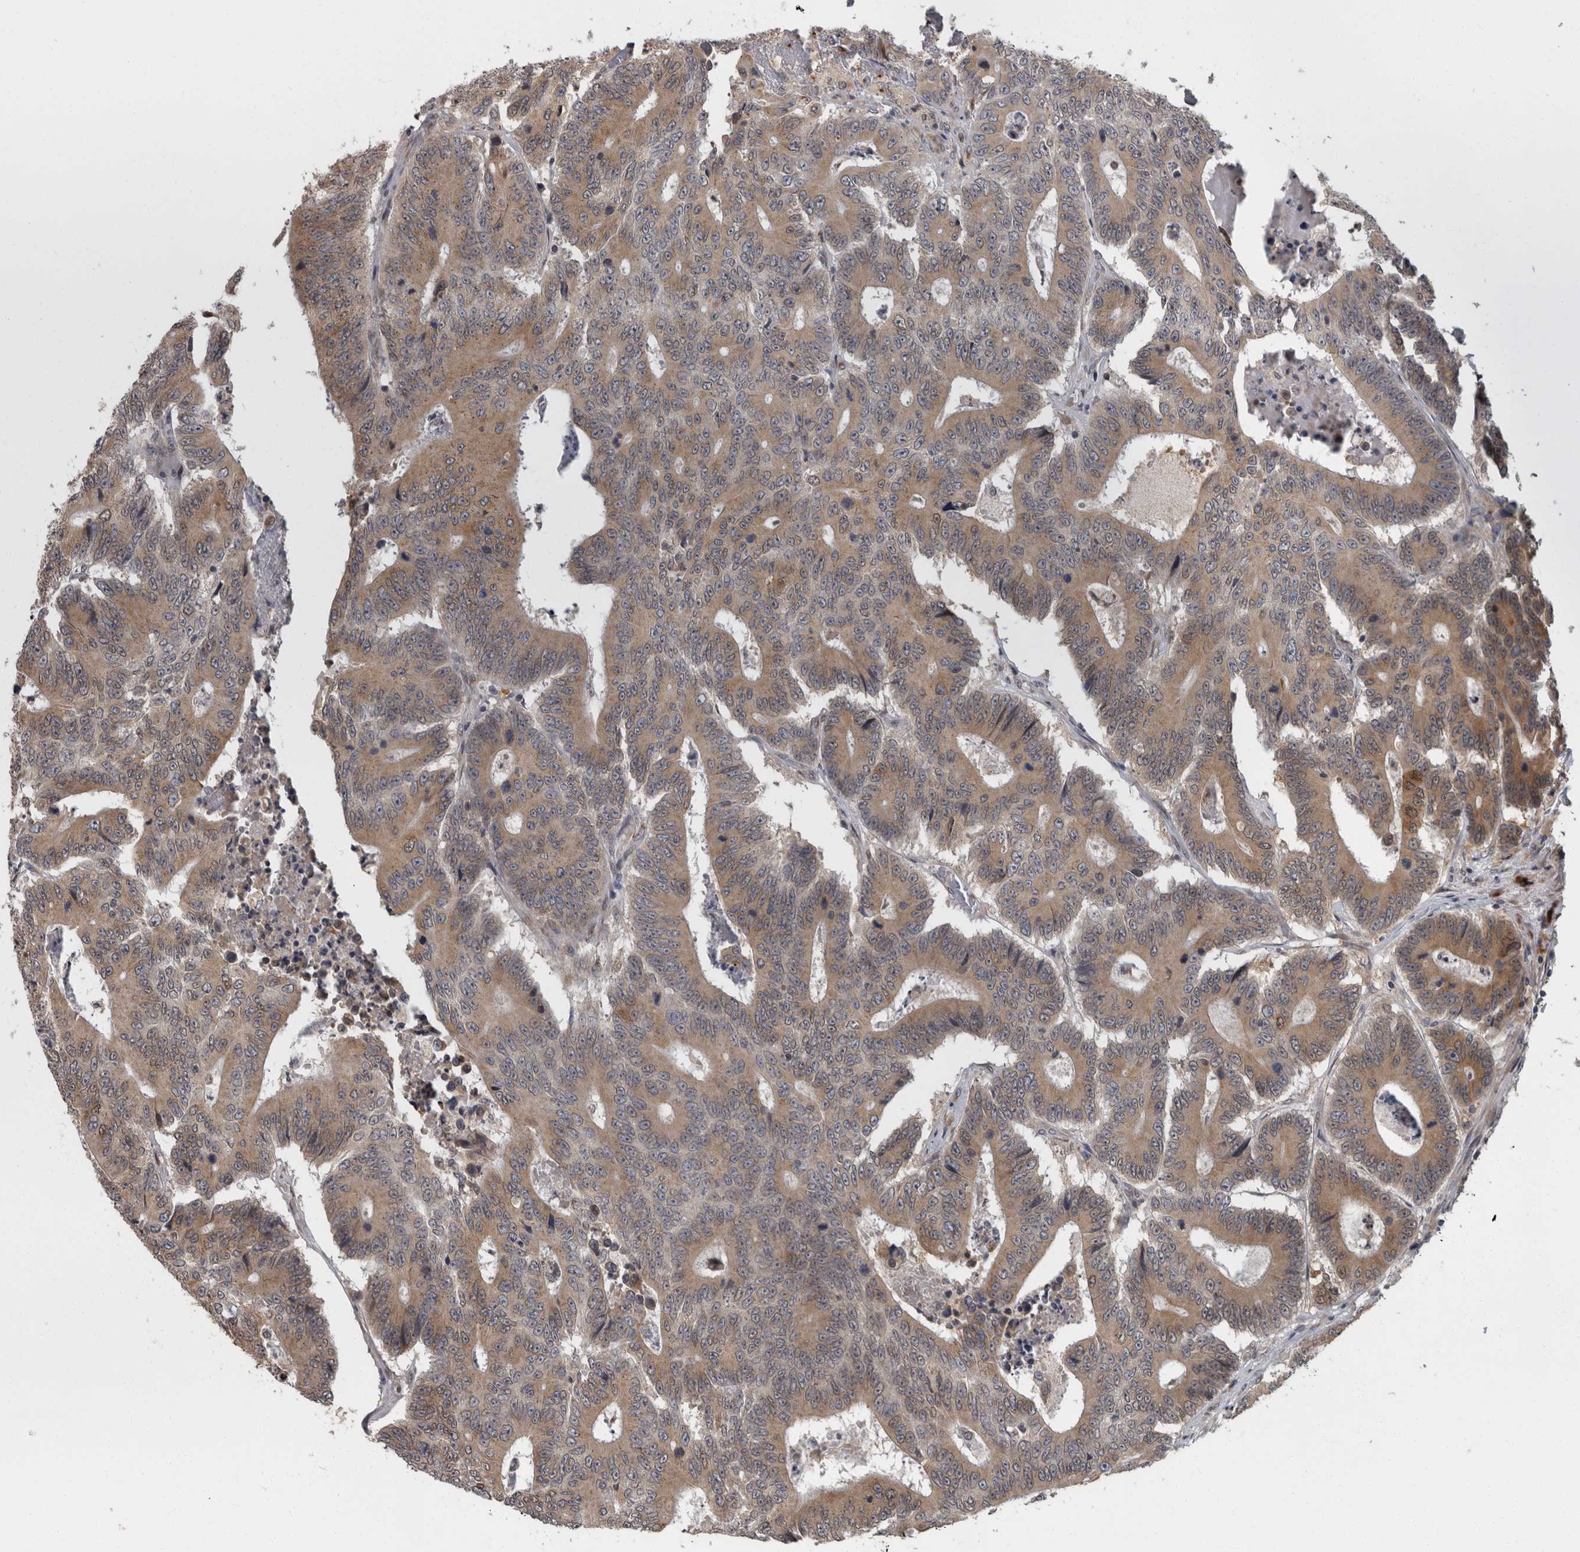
{"staining": {"intensity": "moderate", "quantity": ">75%", "location": "cytoplasmic/membranous"}, "tissue": "colorectal cancer", "cell_type": "Tumor cells", "image_type": "cancer", "snomed": [{"axis": "morphology", "description": "Adenocarcinoma, NOS"}, {"axis": "topography", "description": "Colon"}], "caption": "Tumor cells display medium levels of moderate cytoplasmic/membranous positivity in approximately >75% of cells in human colorectal cancer (adenocarcinoma). (DAB IHC, brown staining for protein, blue staining for nuclei).", "gene": "LMAN2L", "patient": {"sex": "male", "age": 83}}